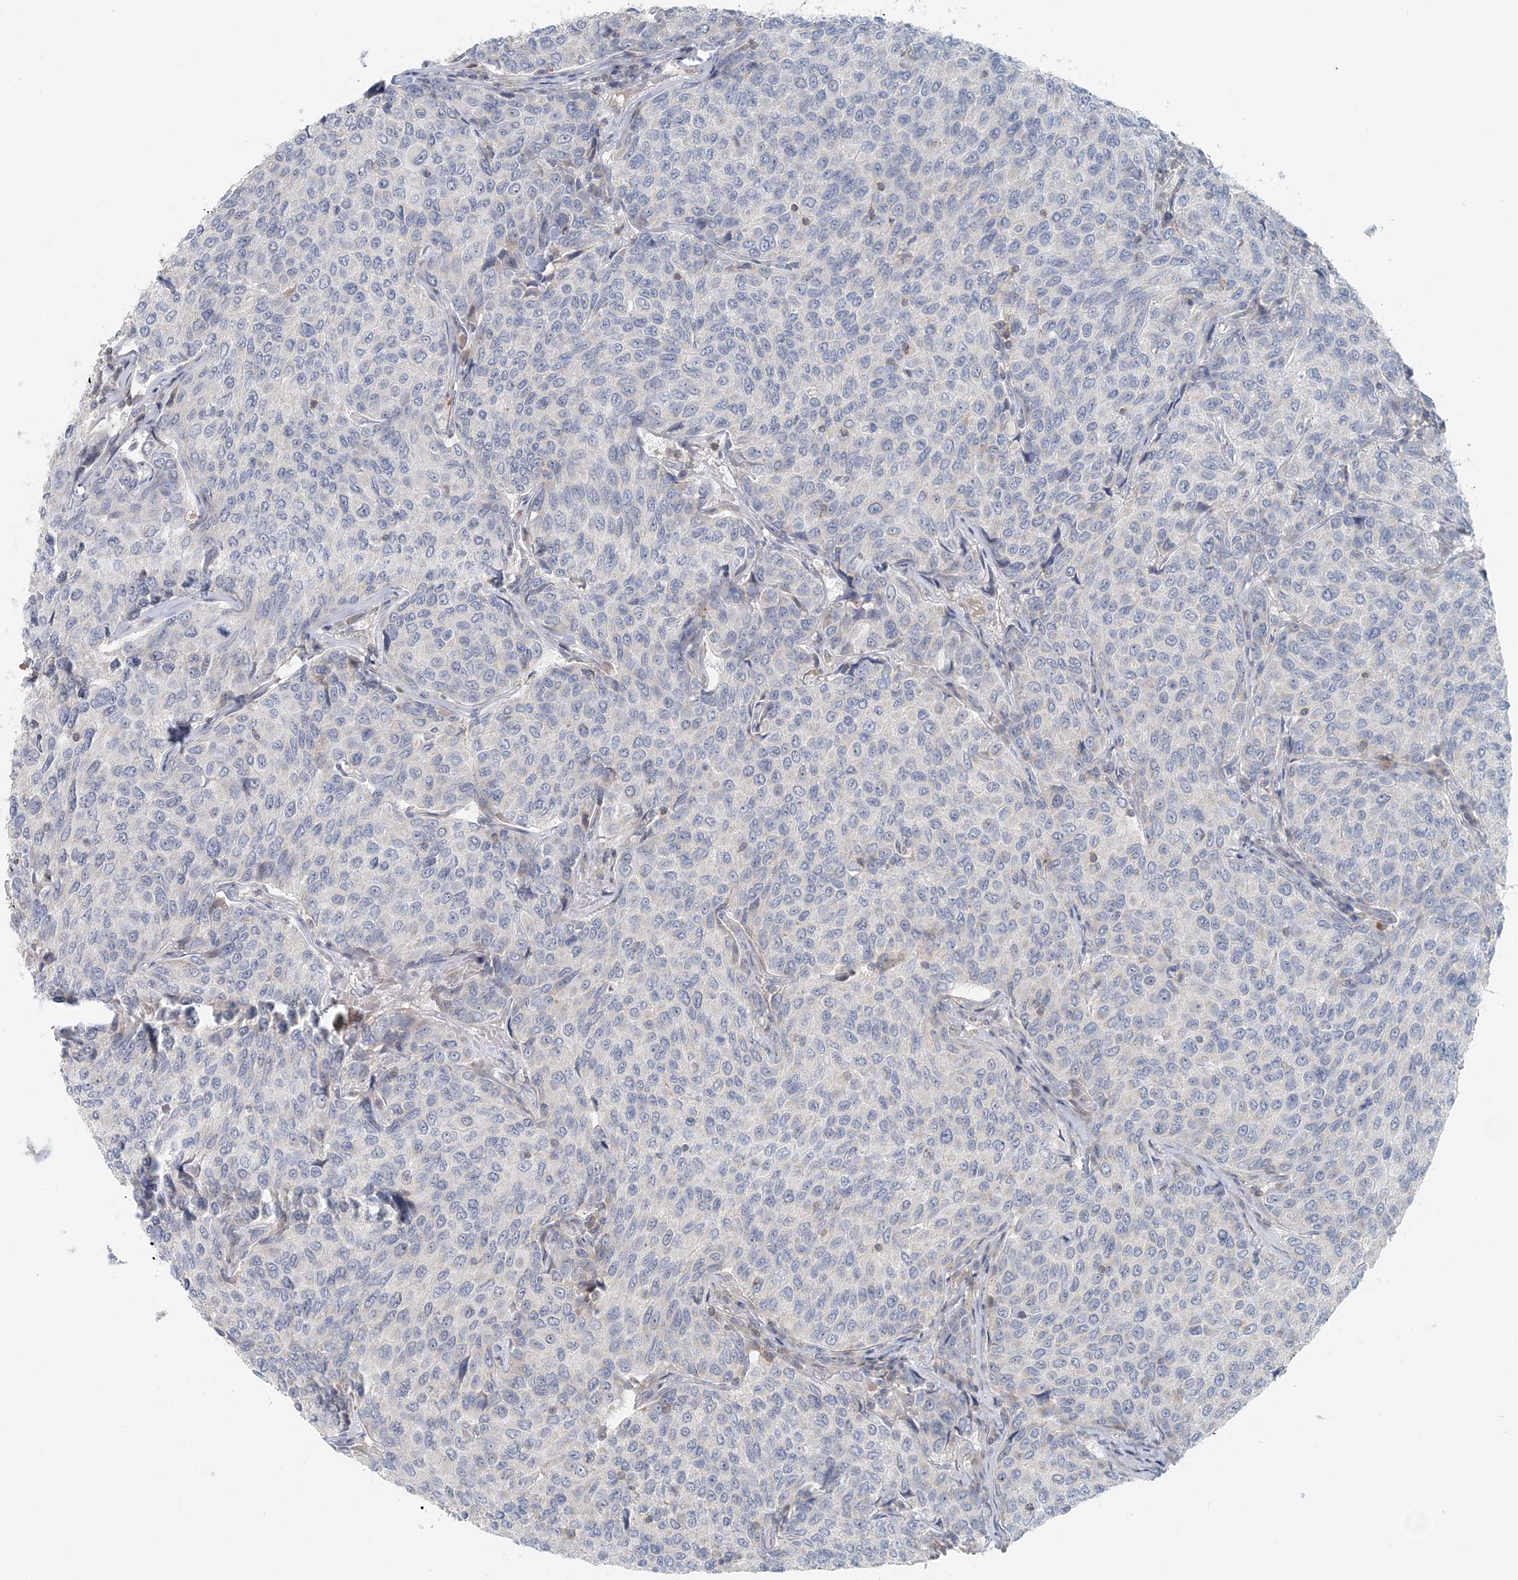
{"staining": {"intensity": "negative", "quantity": "none", "location": "none"}, "tissue": "breast cancer", "cell_type": "Tumor cells", "image_type": "cancer", "snomed": [{"axis": "morphology", "description": "Duct carcinoma"}, {"axis": "topography", "description": "Breast"}], "caption": "The immunohistochemistry (IHC) image has no significant positivity in tumor cells of breast cancer (infiltrating ductal carcinoma) tissue.", "gene": "NAA11", "patient": {"sex": "female", "age": 55}}